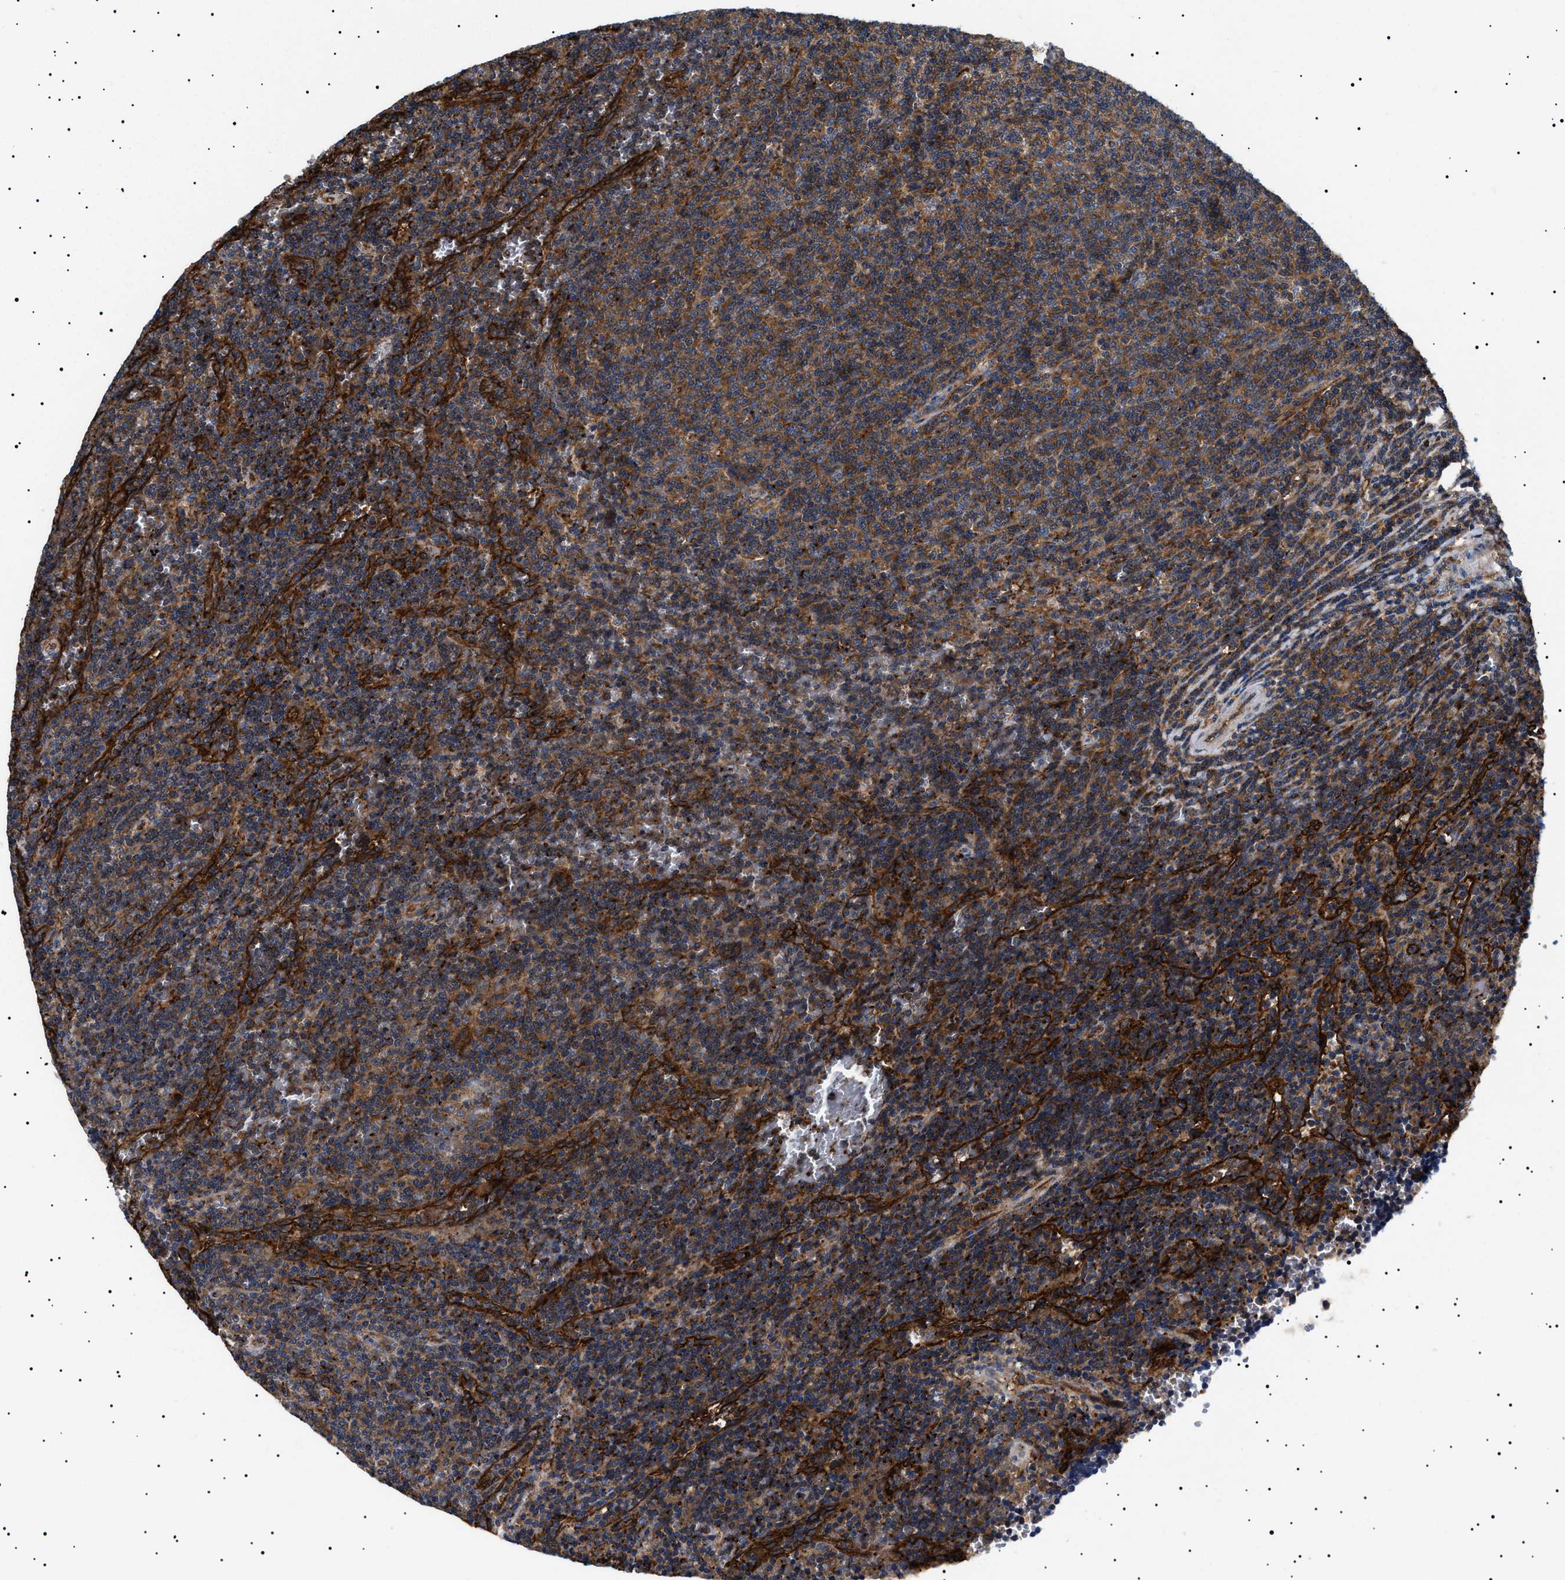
{"staining": {"intensity": "moderate", "quantity": ">75%", "location": "cytoplasmic/membranous"}, "tissue": "lymphoma", "cell_type": "Tumor cells", "image_type": "cancer", "snomed": [{"axis": "morphology", "description": "Malignant lymphoma, non-Hodgkin's type, Low grade"}, {"axis": "topography", "description": "Spleen"}], "caption": "Immunohistochemistry (IHC) staining of low-grade malignant lymphoma, non-Hodgkin's type, which demonstrates medium levels of moderate cytoplasmic/membranous staining in about >75% of tumor cells indicating moderate cytoplasmic/membranous protein positivity. The staining was performed using DAB (3,3'-diaminobenzidine) (brown) for protein detection and nuclei were counterstained in hematoxylin (blue).", "gene": "TPP2", "patient": {"sex": "female", "age": 50}}